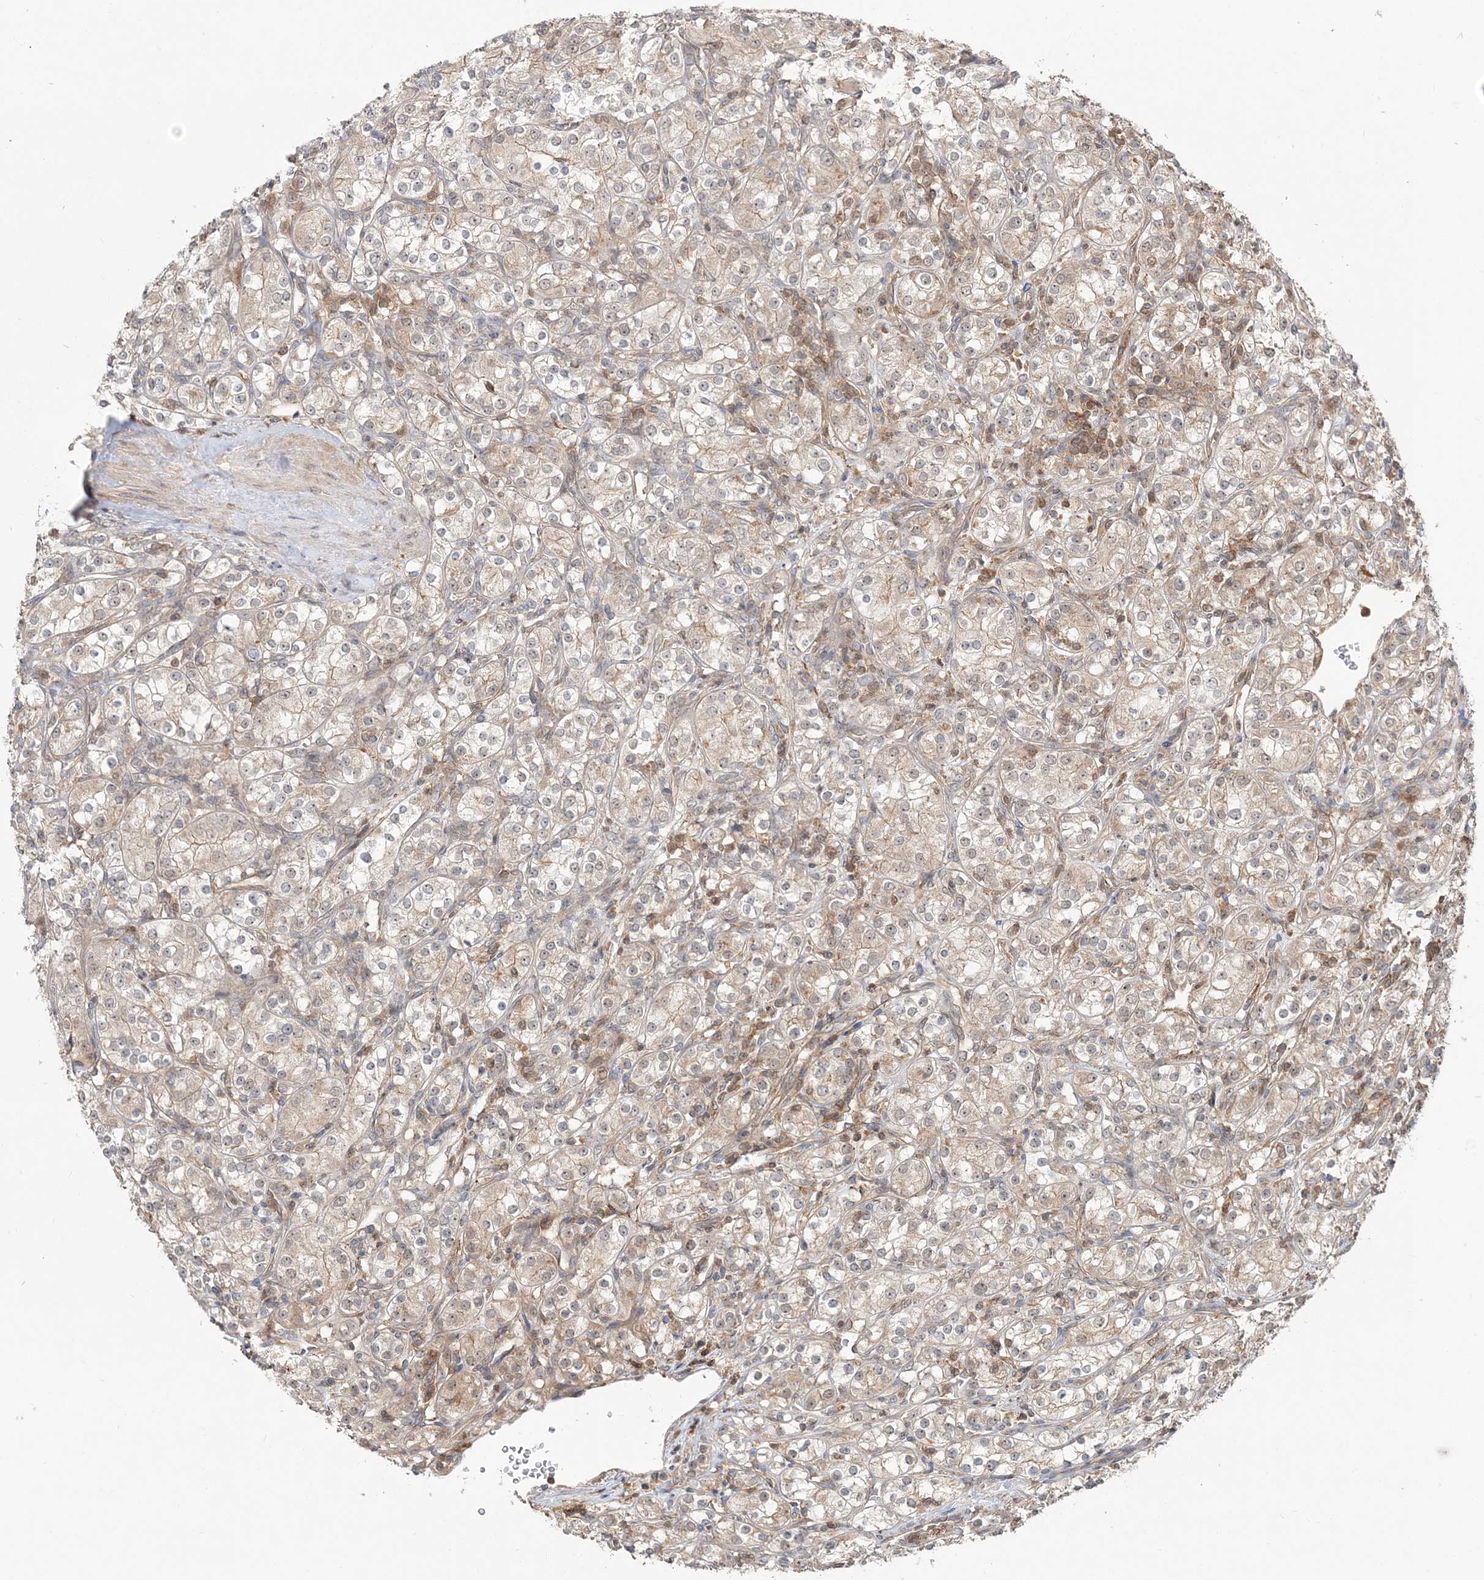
{"staining": {"intensity": "negative", "quantity": "none", "location": "none"}, "tissue": "renal cancer", "cell_type": "Tumor cells", "image_type": "cancer", "snomed": [{"axis": "morphology", "description": "Adenocarcinoma, NOS"}, {"axis": "topography", "description": "Kidney"}], "caption": "DAB immunohistochemical staining of human renal cancer shows no significant staining in tumor cells.", "gene": "CAB39", "patient": {"sex": "male", "age": 77}}